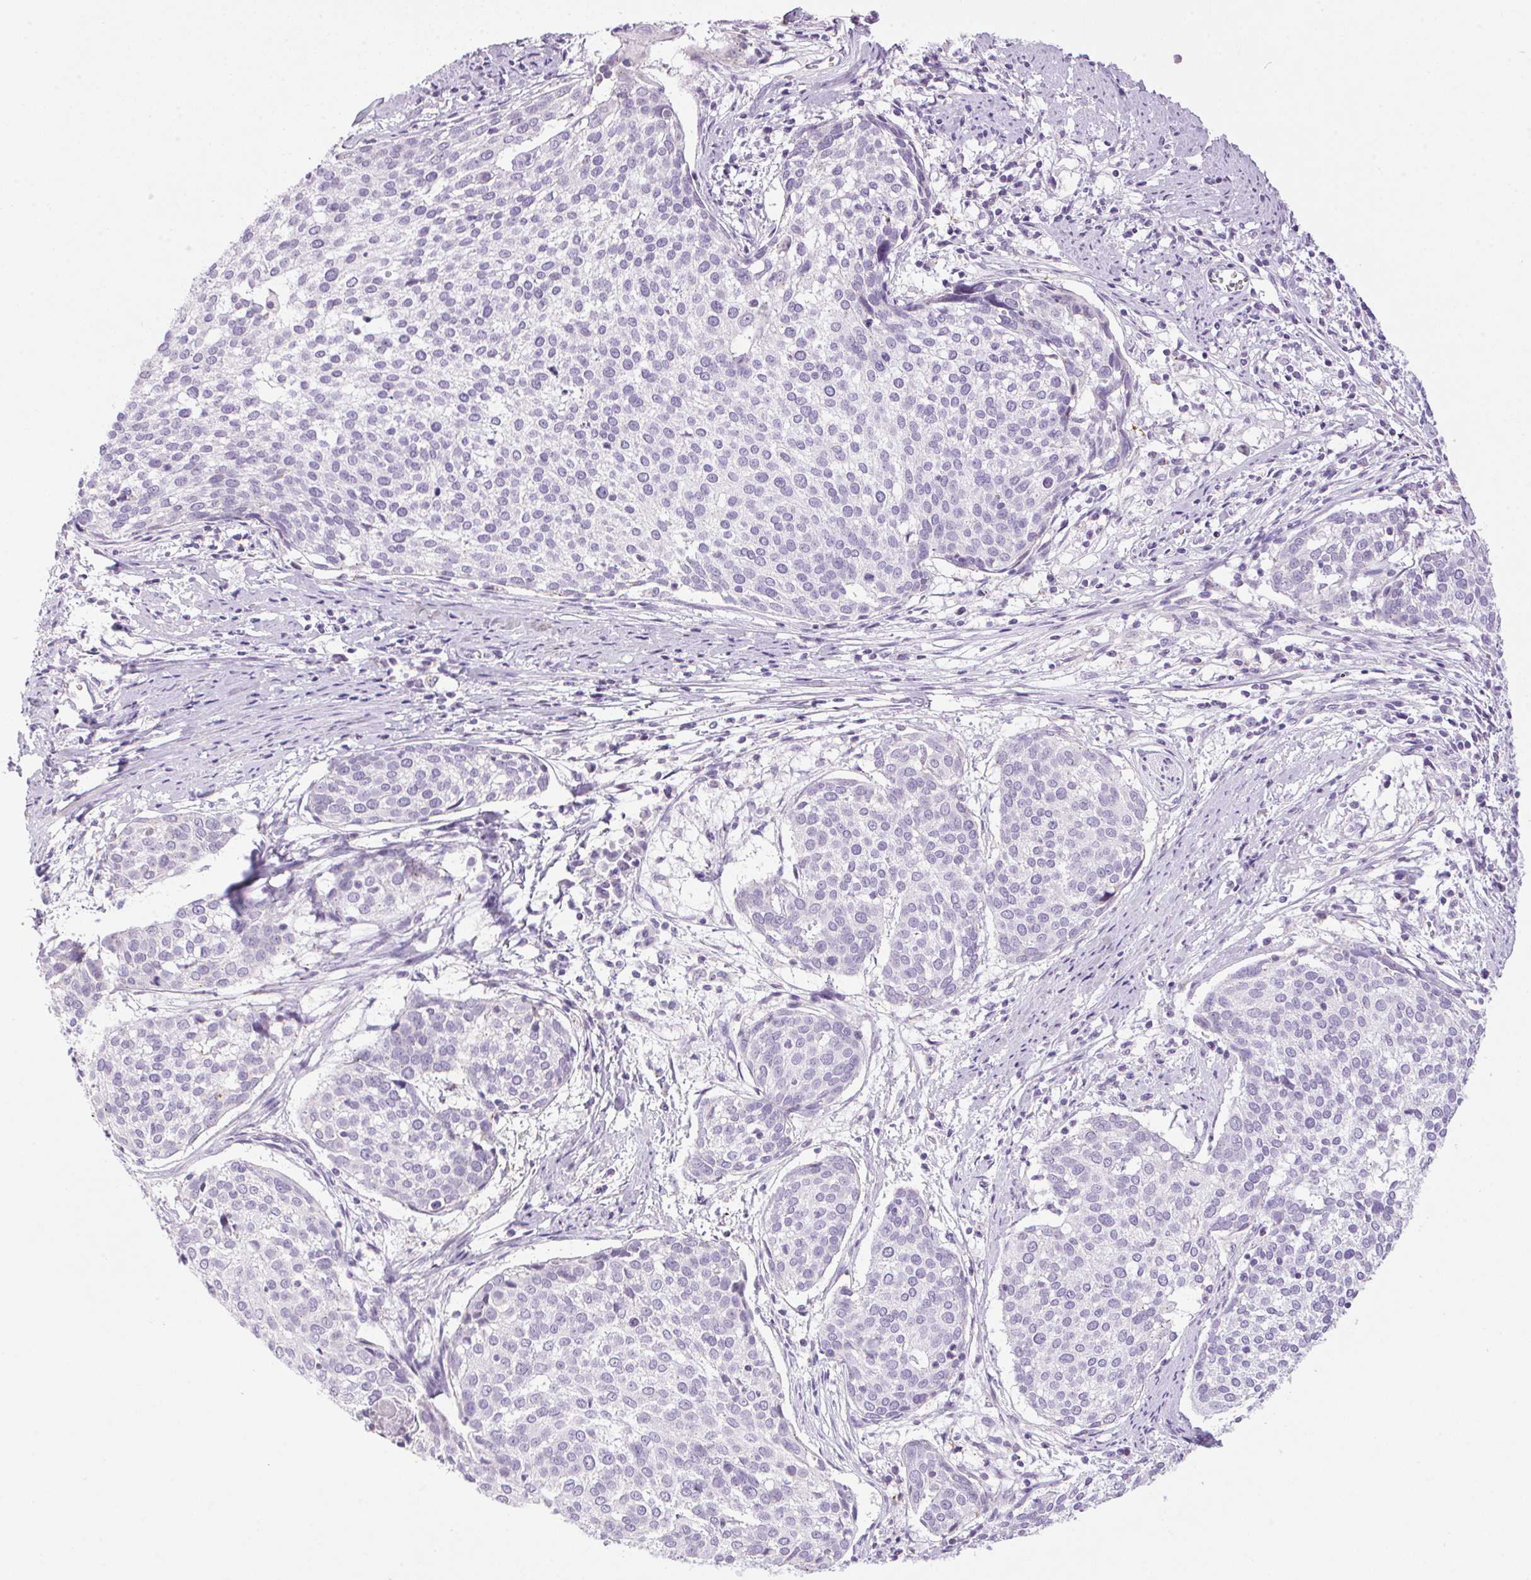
{"staining": {"intensity": "negative", "quantity": "none", "location": "none"}, "tissue": "cervical cancer", "cell_type": "Tumor cells", "image_type": "cancer", "snomed": [{"axis": "morphology", "description": "Squamous cell carcinoma, NOS"}, {"axis": "topography", "description": "Cervix"}], "caption": "A micrograph of cervical cancer stained for a protein demonstrates no brown staining in tumor cells.", "gene": "TMEM88B", "patient": {"sex": "female", "age": 39}}